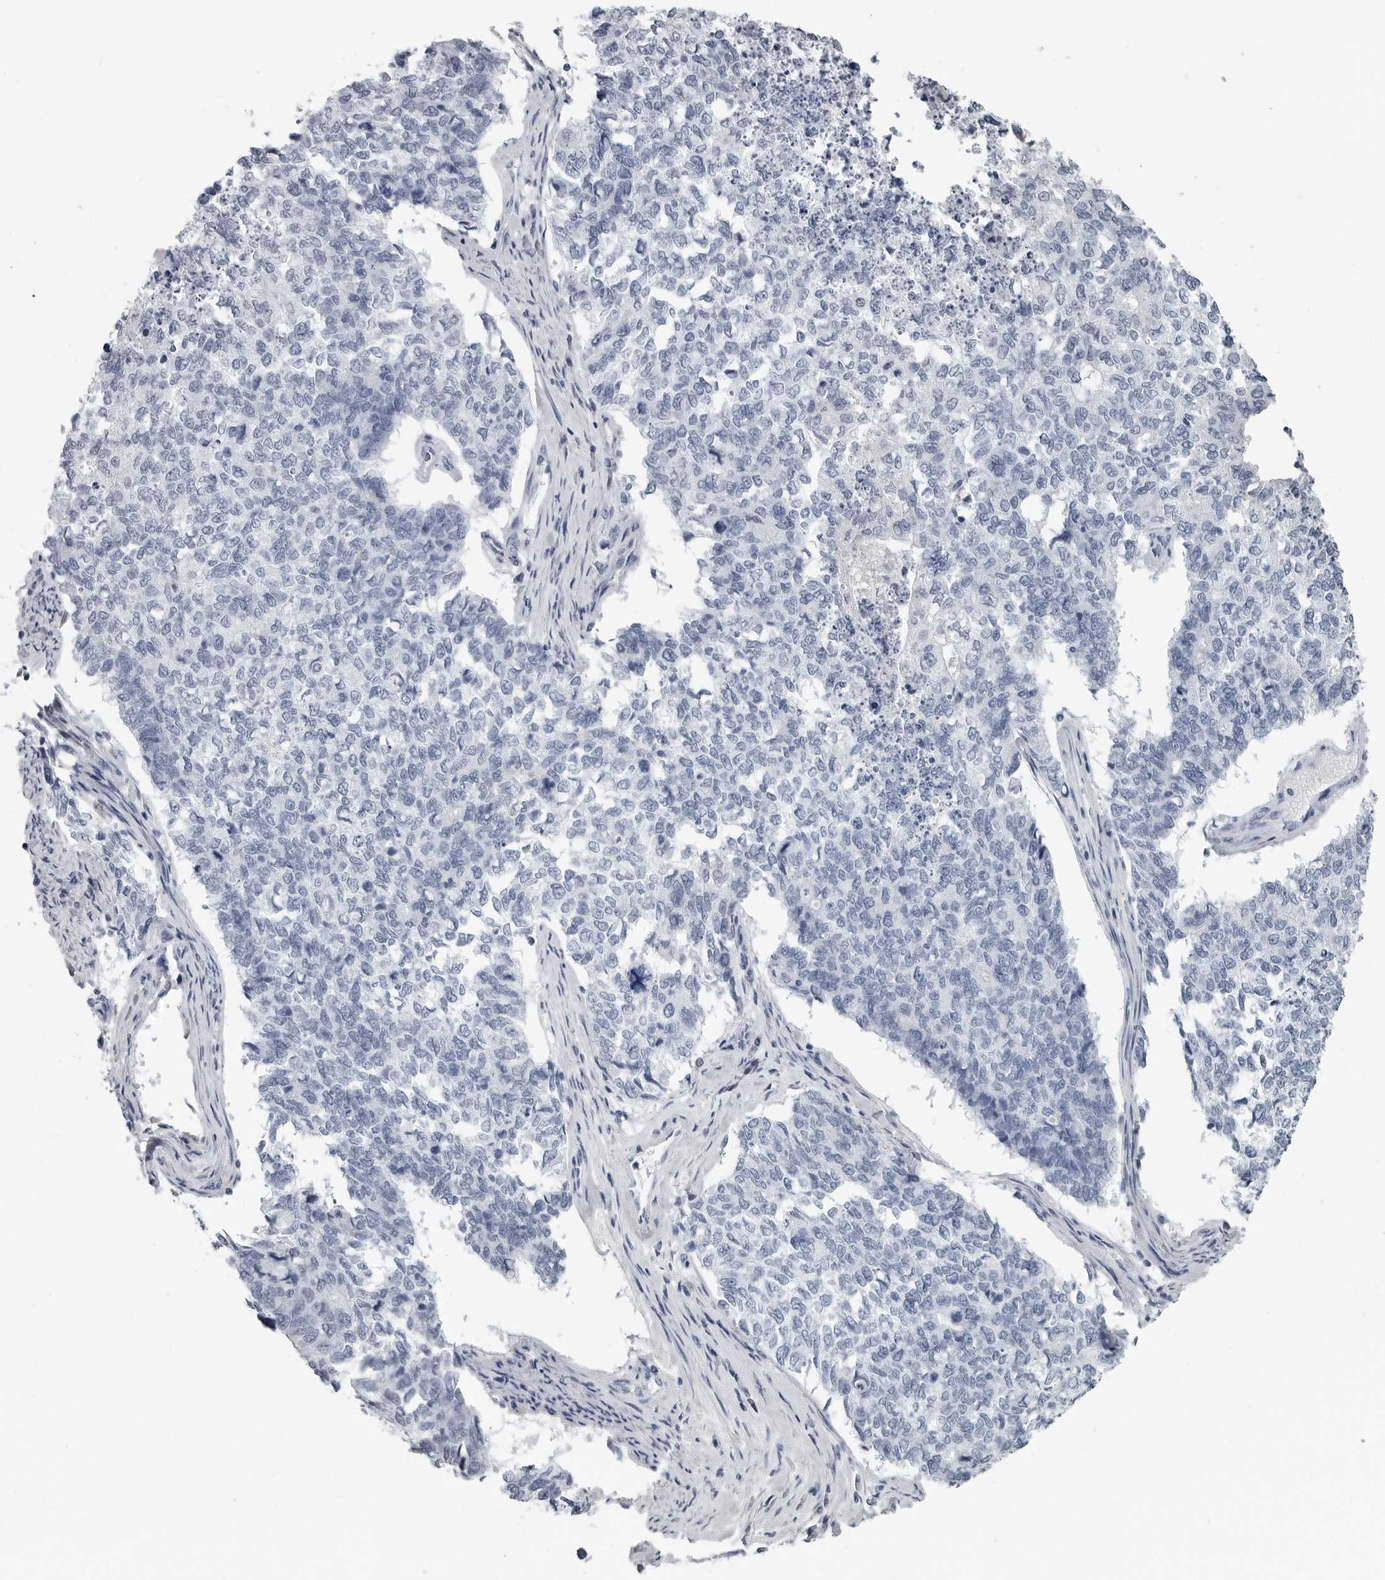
{"staining": {"intensity": "negative", "quantity": "none", "location": "none"}, "tissue": "cervical cancer", "cell_type": "Tumor cells", "image_type": "cancer", "snomed": [{"axis": "morphology", "description": "Squamous cell carcinoma, NOS"}, {"axis": "topography", "description": "Cervix"}], "caption": "This is an immunohistochemistry histopathology image of human cervical cancer. There is no expression in tumor cells.", "gene": "AMPD1", "patient": {"sex": "female", "age": 63}}